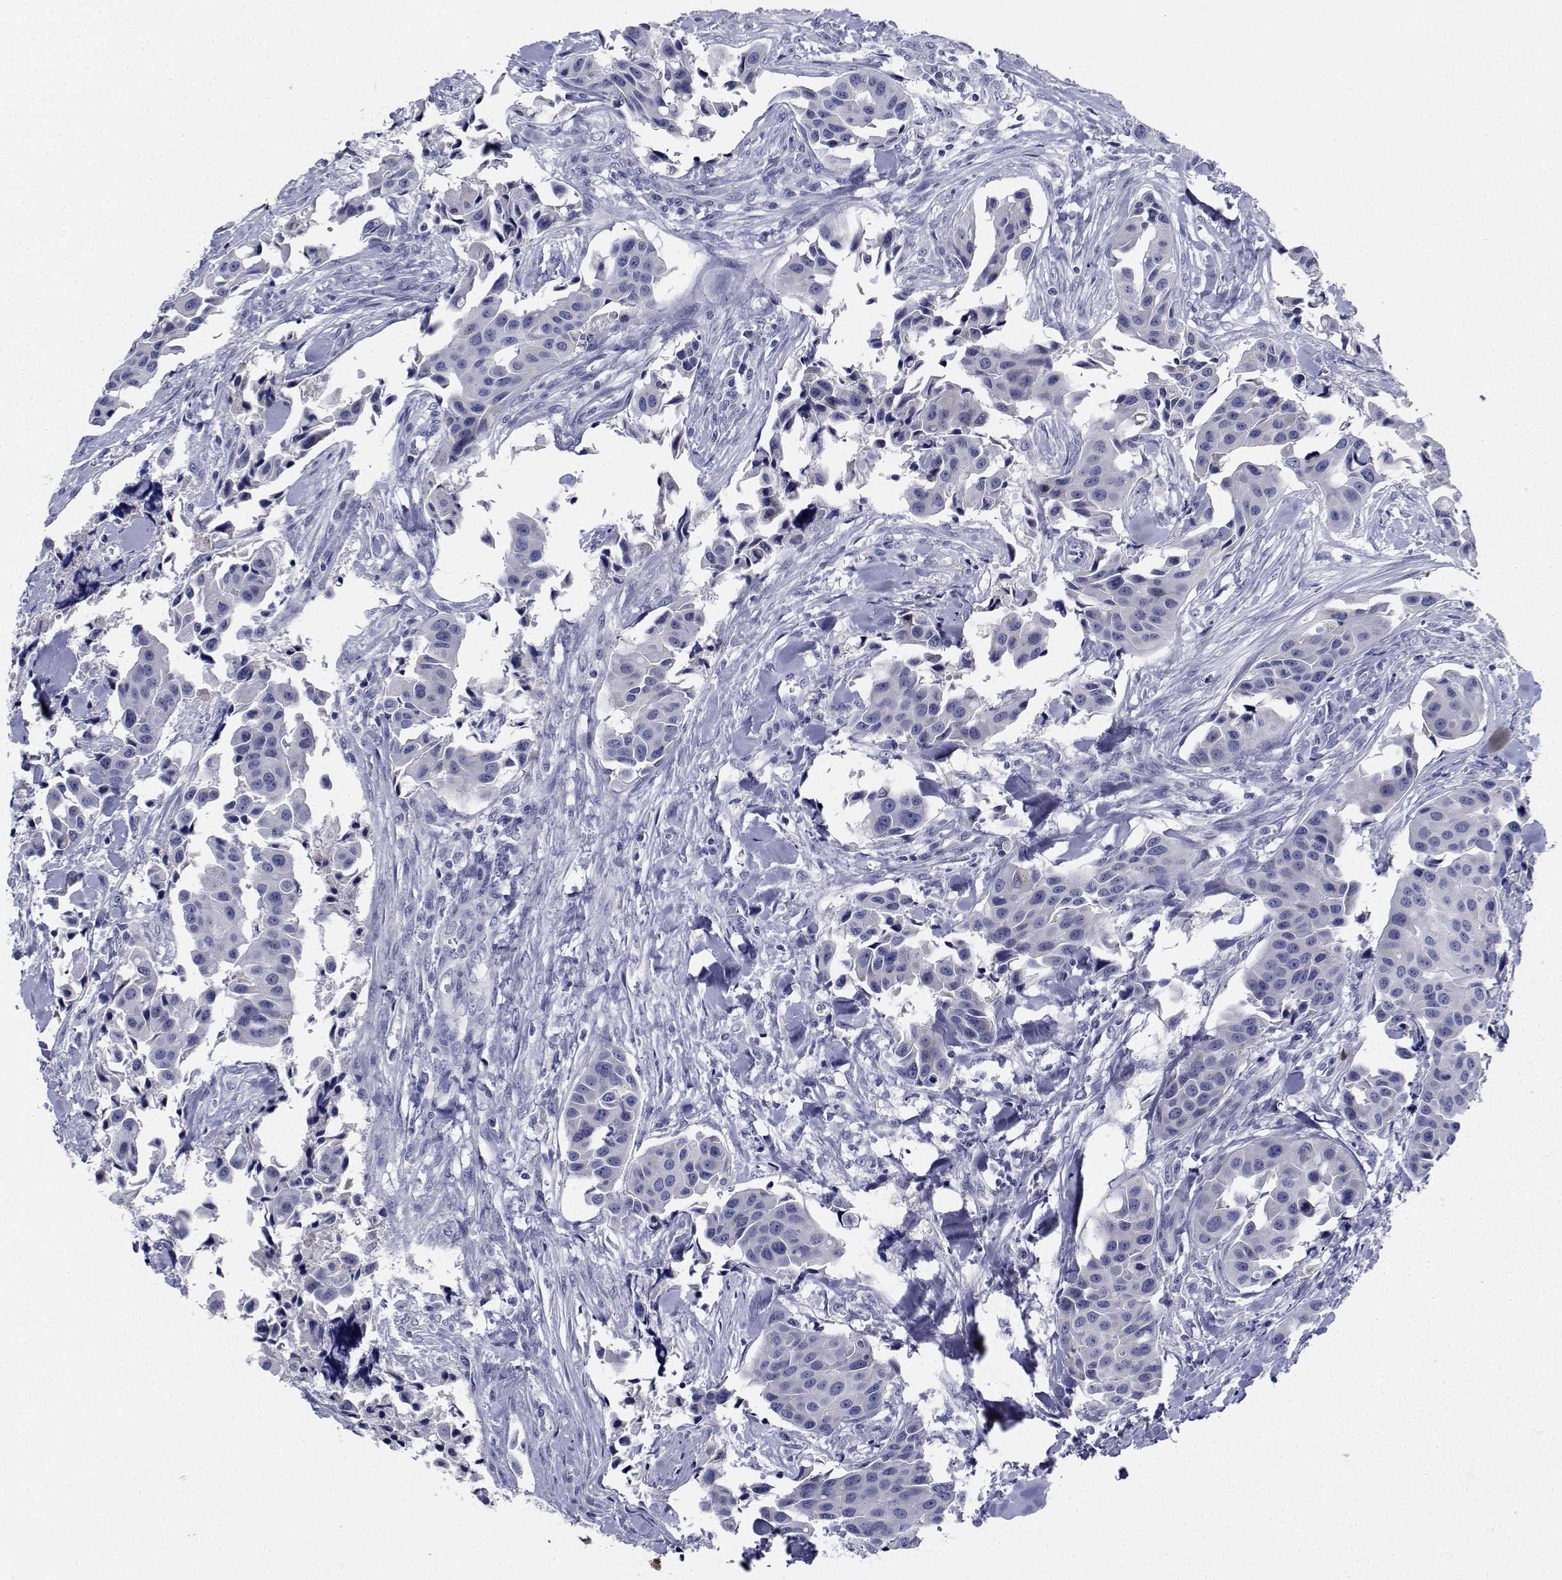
{"staining": {"intensity": "negative", "quantity": "none", "location": "none"}, "tissue": "head and neck cancer", "cell_type": "Tumor cells", "image_type": "cancer", "snomed": [{"axis": "morphology", "description": "Adenocarcinoma, NOS"}, {"axis": "topography", "description": "Head-Neck"}], "caption": "High magnification brightfield microscopy of head and neck cancer (adenocarcinoma) stained with DAB (3,3'-diaminobenzidine) (brown) and counterstained with hematoxylin (blue): tumor cells show no significant positivity.", "gene": "PLXNA4", "patient": {"sex": "male", "age": 76}}